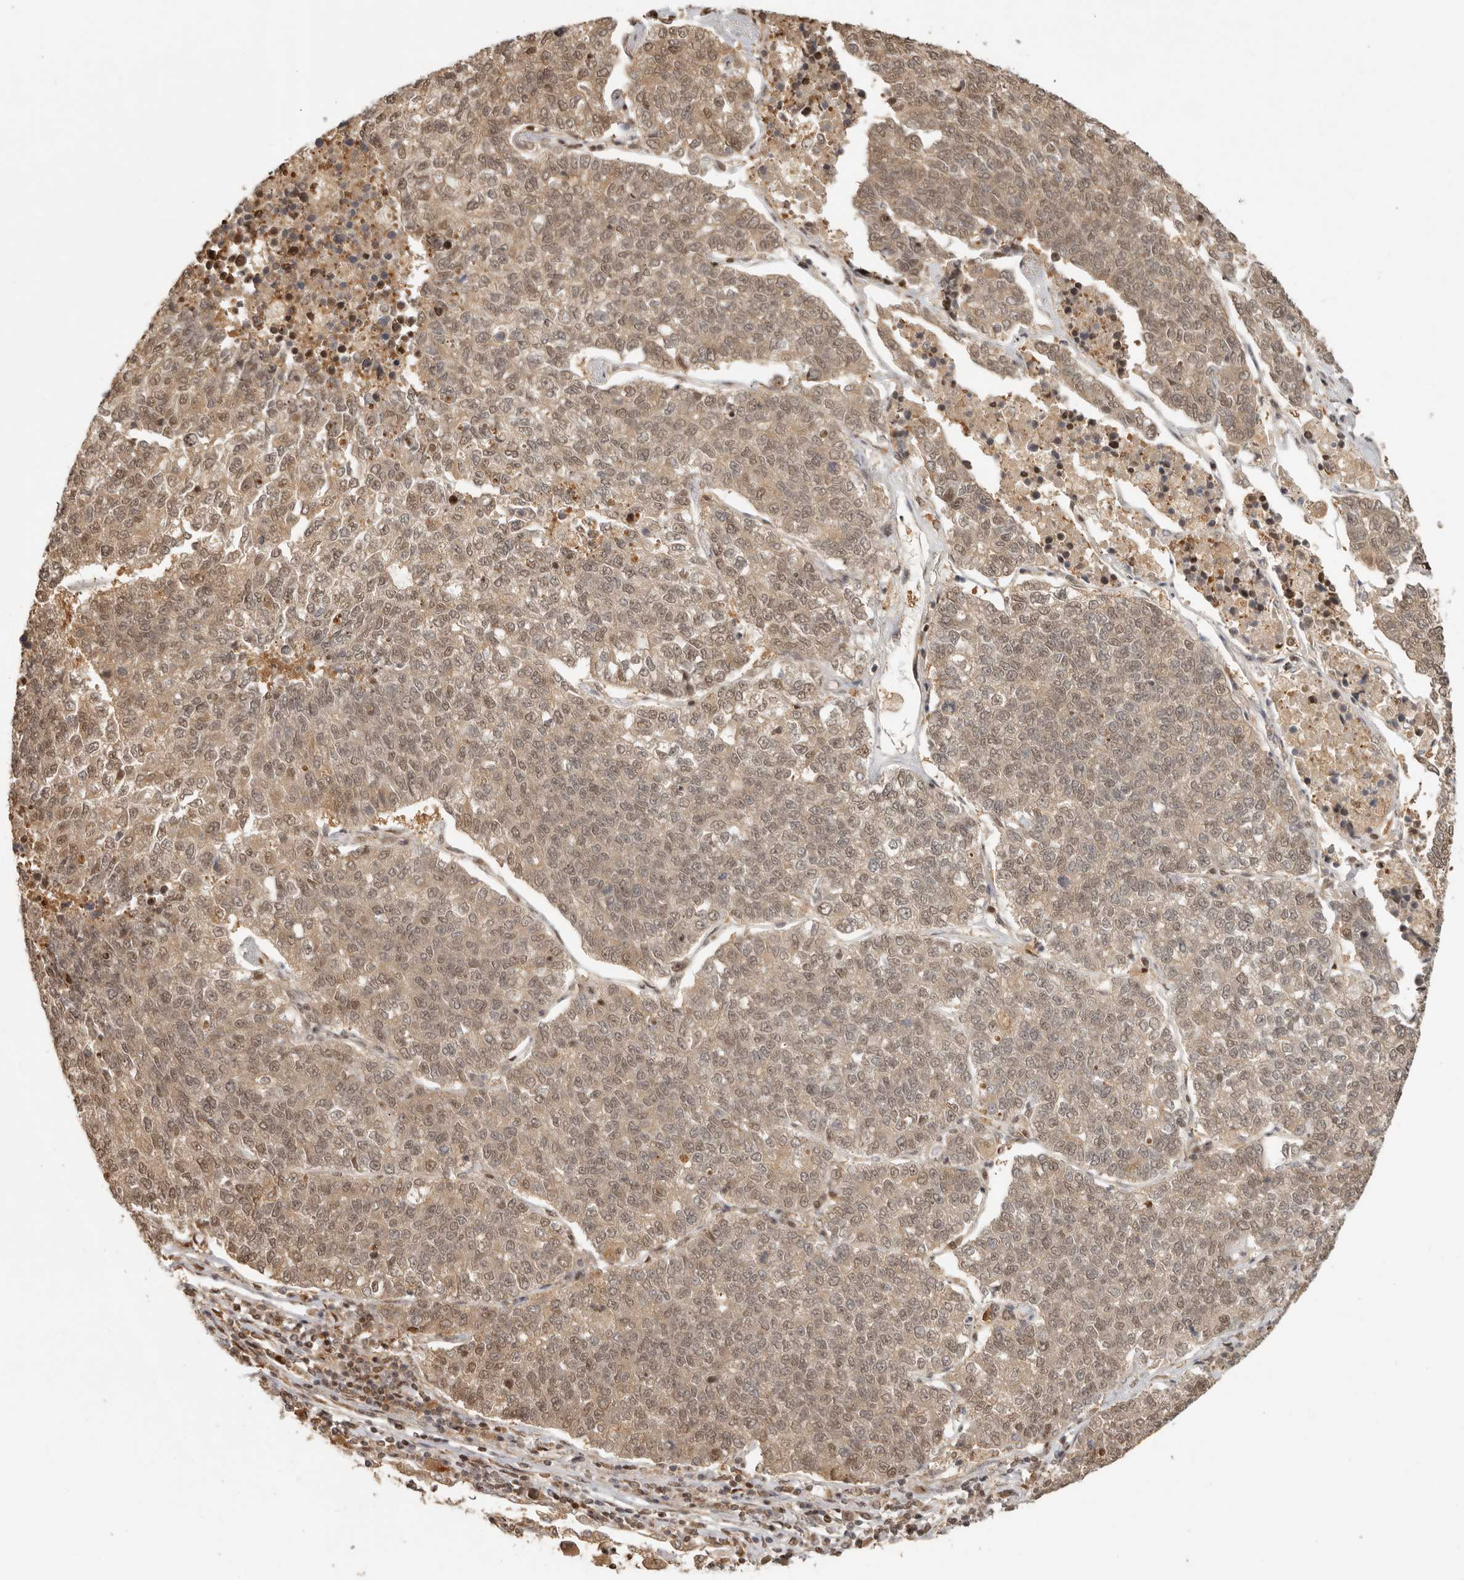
{"staining": {"intensity": "moderate", "quantity": ">75%", "location": "cytoplasmic/membranous,nuclear"}, "tissue": "lung cancer", "cell_type": "Tumor cells", "image_type": "cancer", "snomed": [{"axis": "morphology", "description": "Adenocarcinoma, NOS"}, {"axis": "topography", "description": "Lung"}], "caption": "Adenocarcinoma (lung) stained for a protein shows moderate cytoplasmic/membranous and nuclear positivity in tumor cells. The staining was performed using DAB, with brown indicating positive protein expression. Nuclei are stained blue with hematoxylin.", "gene": "PSMA5", "patient": {"sex": "male", "age": 49}}